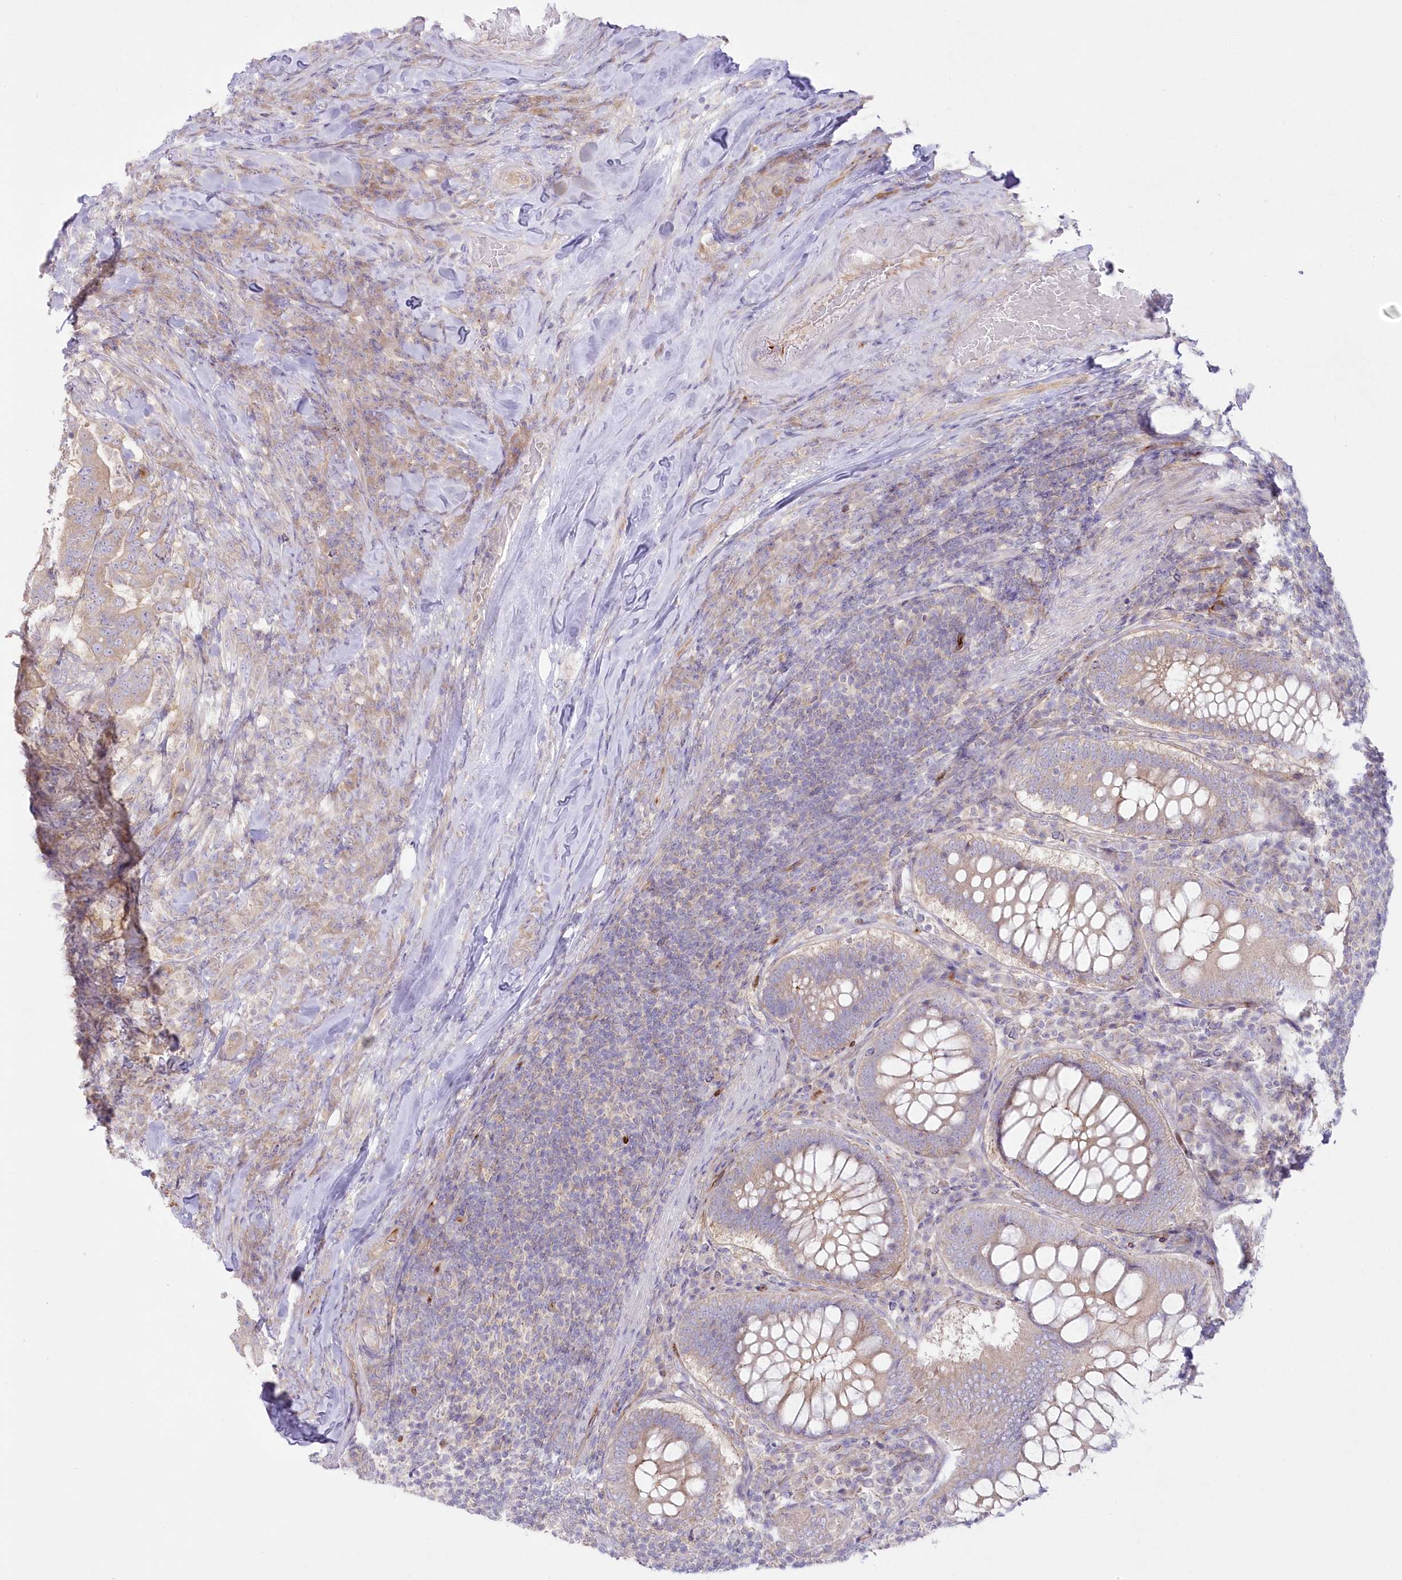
{"staining": {"intensity": "weak", "quantity": ">75%", "location": "cytoplasmic/membranous"}, "tissue": "colorectal cancer", "cell_type": "Tumor cells", "image_type": "cancer", "snomed": [{"axis": "morphology", "description": "Adenocarcinoma, NOS"}, {"axis": "topography", "description": "Colon"}], "caption": "An IHC photomicrograph of tumor tissue is shown. Protein staining in brown highlights weak cytoplasmic/membranous positivity in colorectal cancer (adenocarcinoma) within tumor cells.", "gene": "ZNF843", "patient": {"sex": "female", "age": 66}}